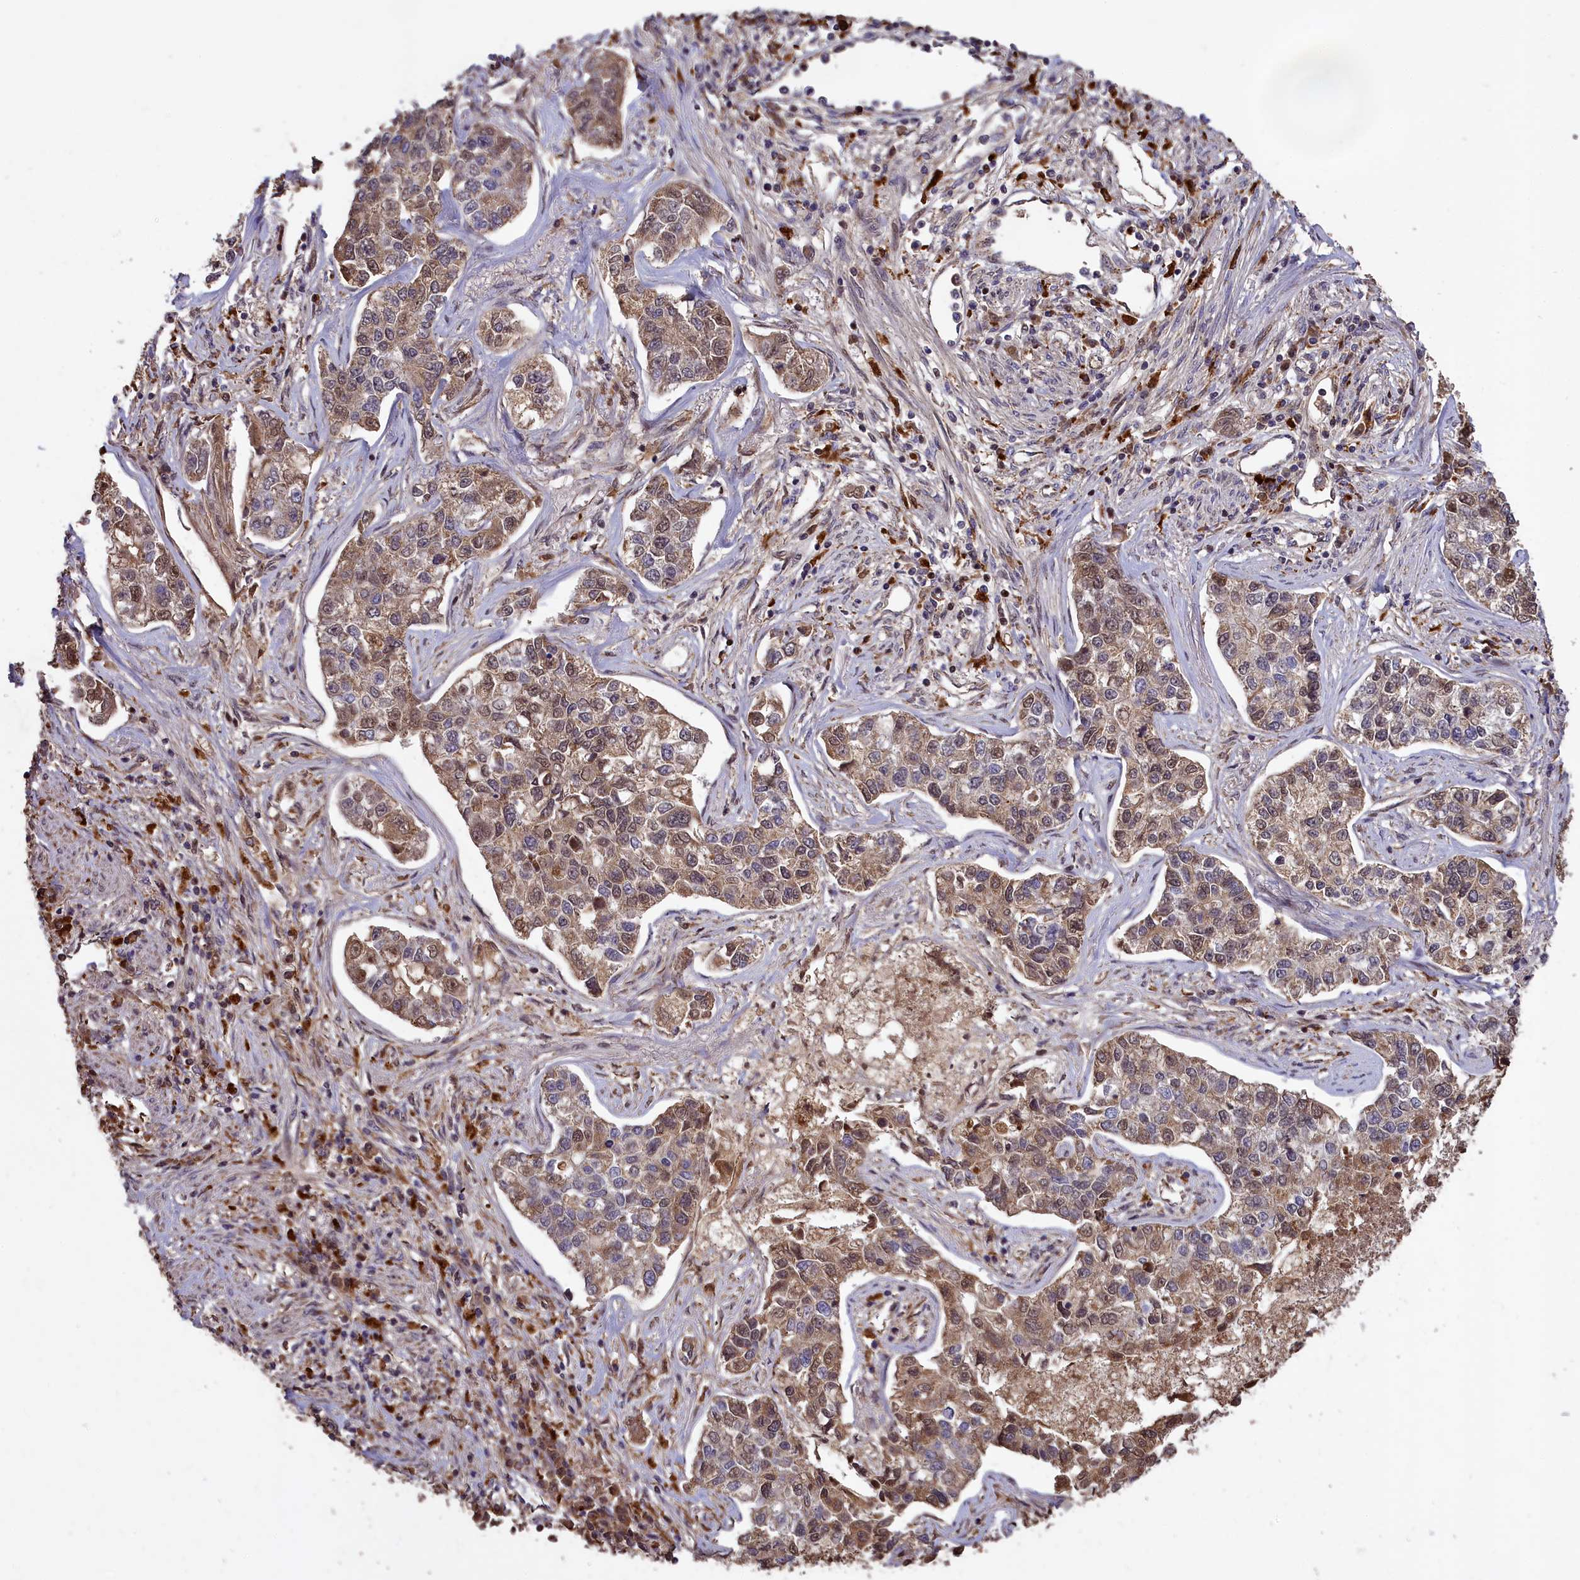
{"staining": {"intensity": "moderate", "quantity": "25%-75%", "location": "cytoplasmic/membranous,nuclear"}, "tissue": "lung cancer", "cell_type": "Tumor cells", "image_type": "cancer", "snomed": [{"axis": "morphology", "description": "Adenocarcinoma, NOS"}, {"axis": "topography", "description": "Lung"}], "caption": "Human lung cancer (adenocarcinoma) stained for a protein (brown) exhibits moderate cytoplasmic/membranous and nuclear positive staining in approximately 25%-75% of tumor cells.", "gene": "CLRN2", "patient": {"sex": "male", "age": 49}}